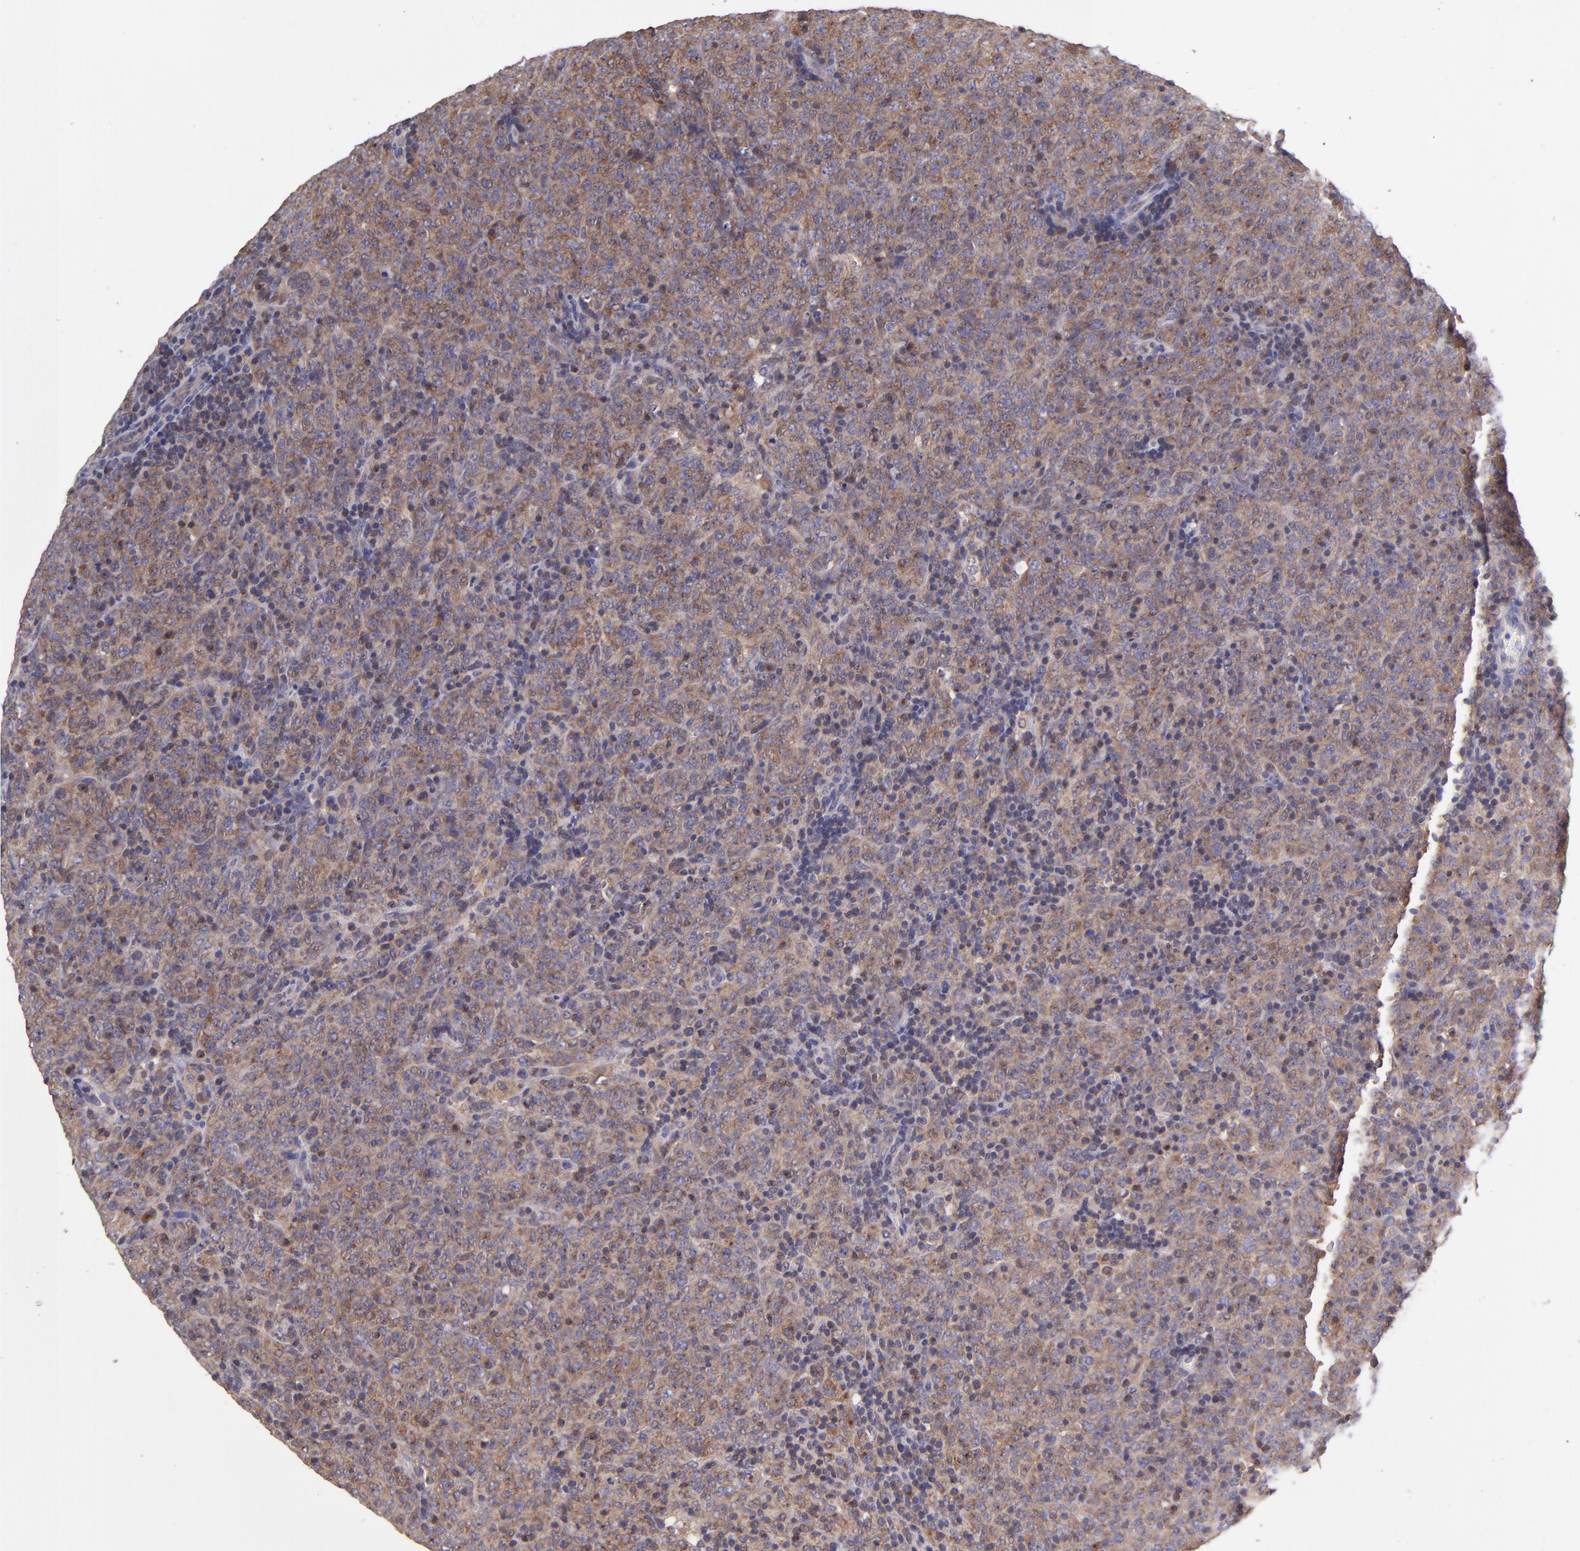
{"staining": {"intensity": "weak", "quantity": ">75%", "location": "cytoplasmic/membranous"}, "tissue": "lymphoma", "cell_type": "Tumor cells", "image_type": "cancer", "snomed": [{"axis": "morphology", "description": "Malignant lymphoma, non-Hodgkin's type, High grade"}, {"axis": "topography", "description": "Tonsil"}], "caption": "A low amount of weak cytoplasmic/membranous positivity is present in about >75% of tumor cells in lymphoma tissue. The protein of interest is stained brown, and the nuclei are stained in blue (DAB (3,3'-diaminobenzidine) IHC with brightfield microscopy, high magnification).", "gene": "NSF", "patient": {"sex": "female", "age": 36}}